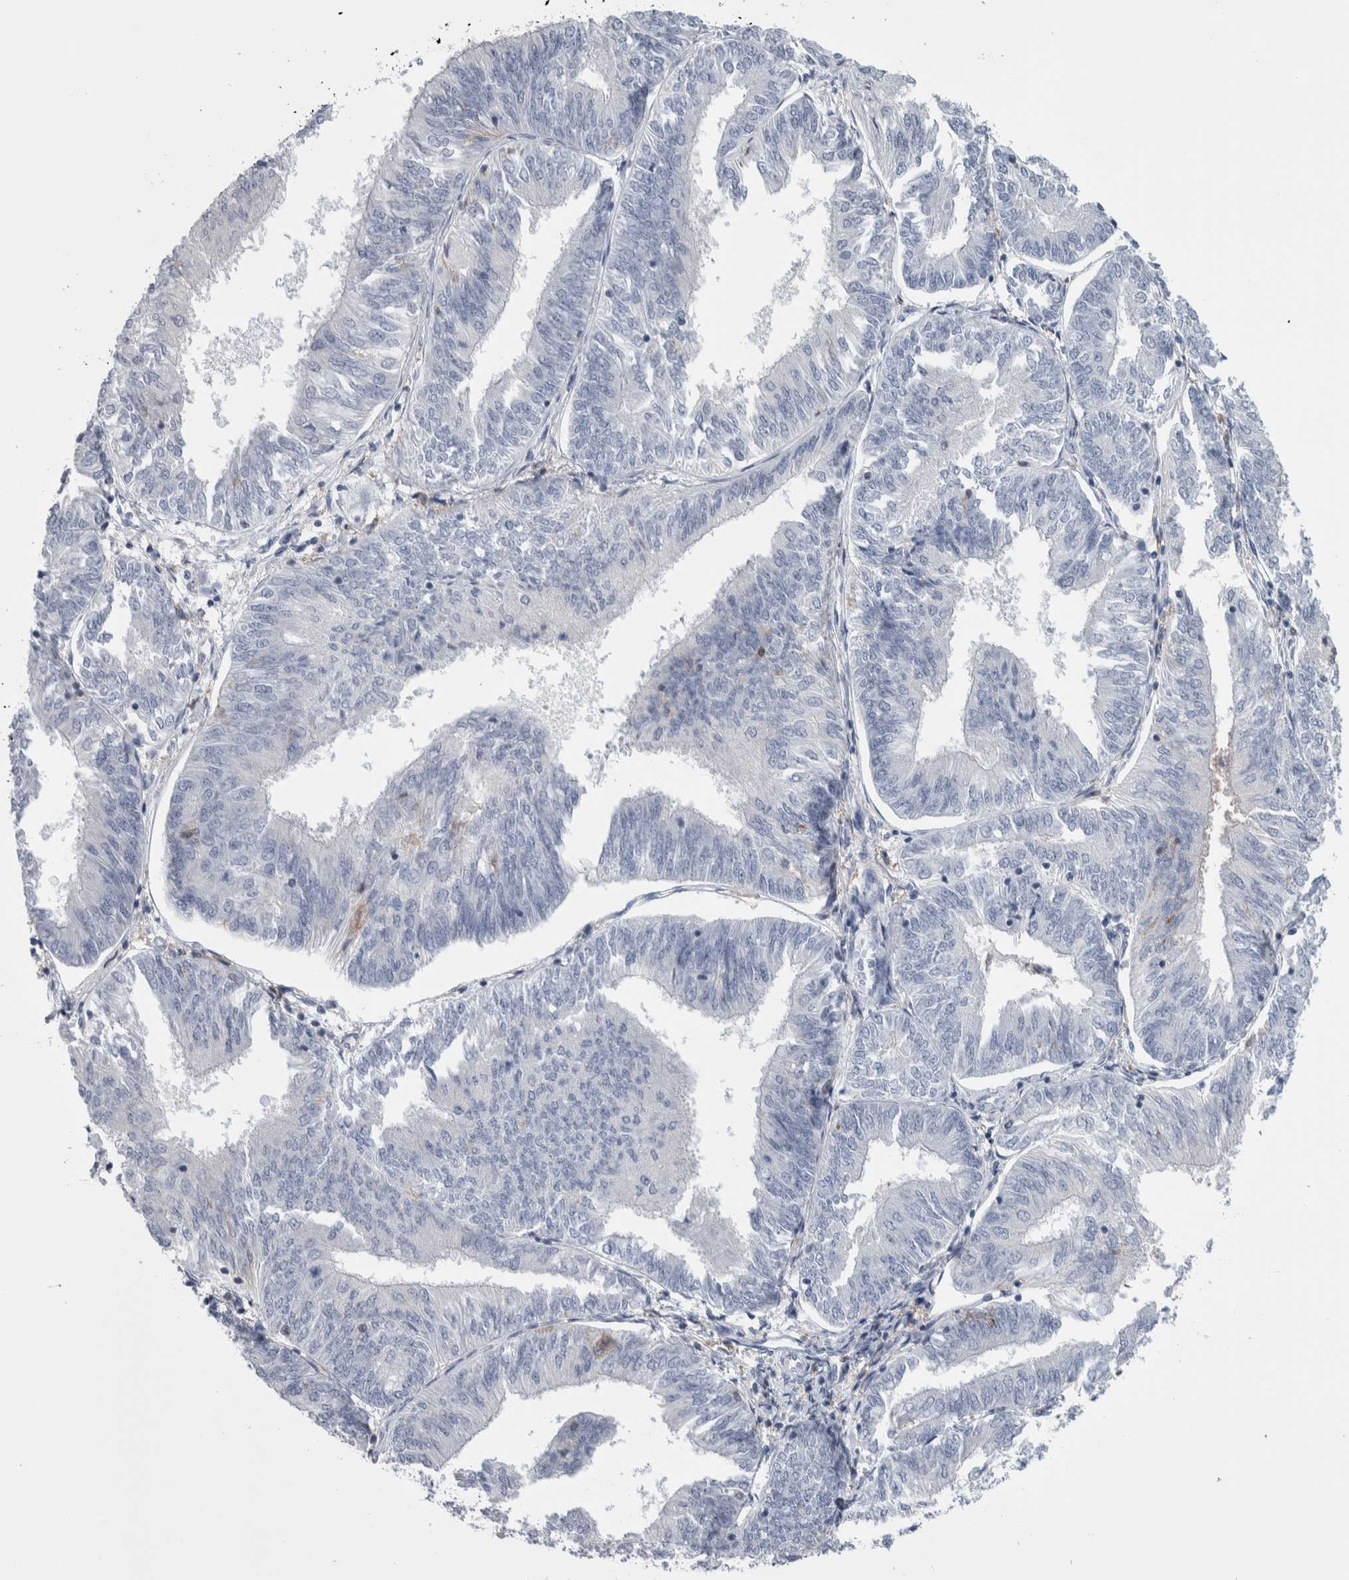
{"staining": {"intensity": "negative", "quantity": "none", "location": "none"}, "tissue": "endometrial cancer", "cell_type": "Tumor cells", "image_type": "cancer", "snomed": [{"axis": "morphology", "description": "Adenocarcinoma, NOS"}, {"axis": "topography", "description": "Endometrium"}], "caption": "Endometrial adenocarcinoma was stained to show a protein in brown. There is no significant expression in tumor cells.", "gene": "SKAP2", "patient": {"sex": "female", "age": 58}}